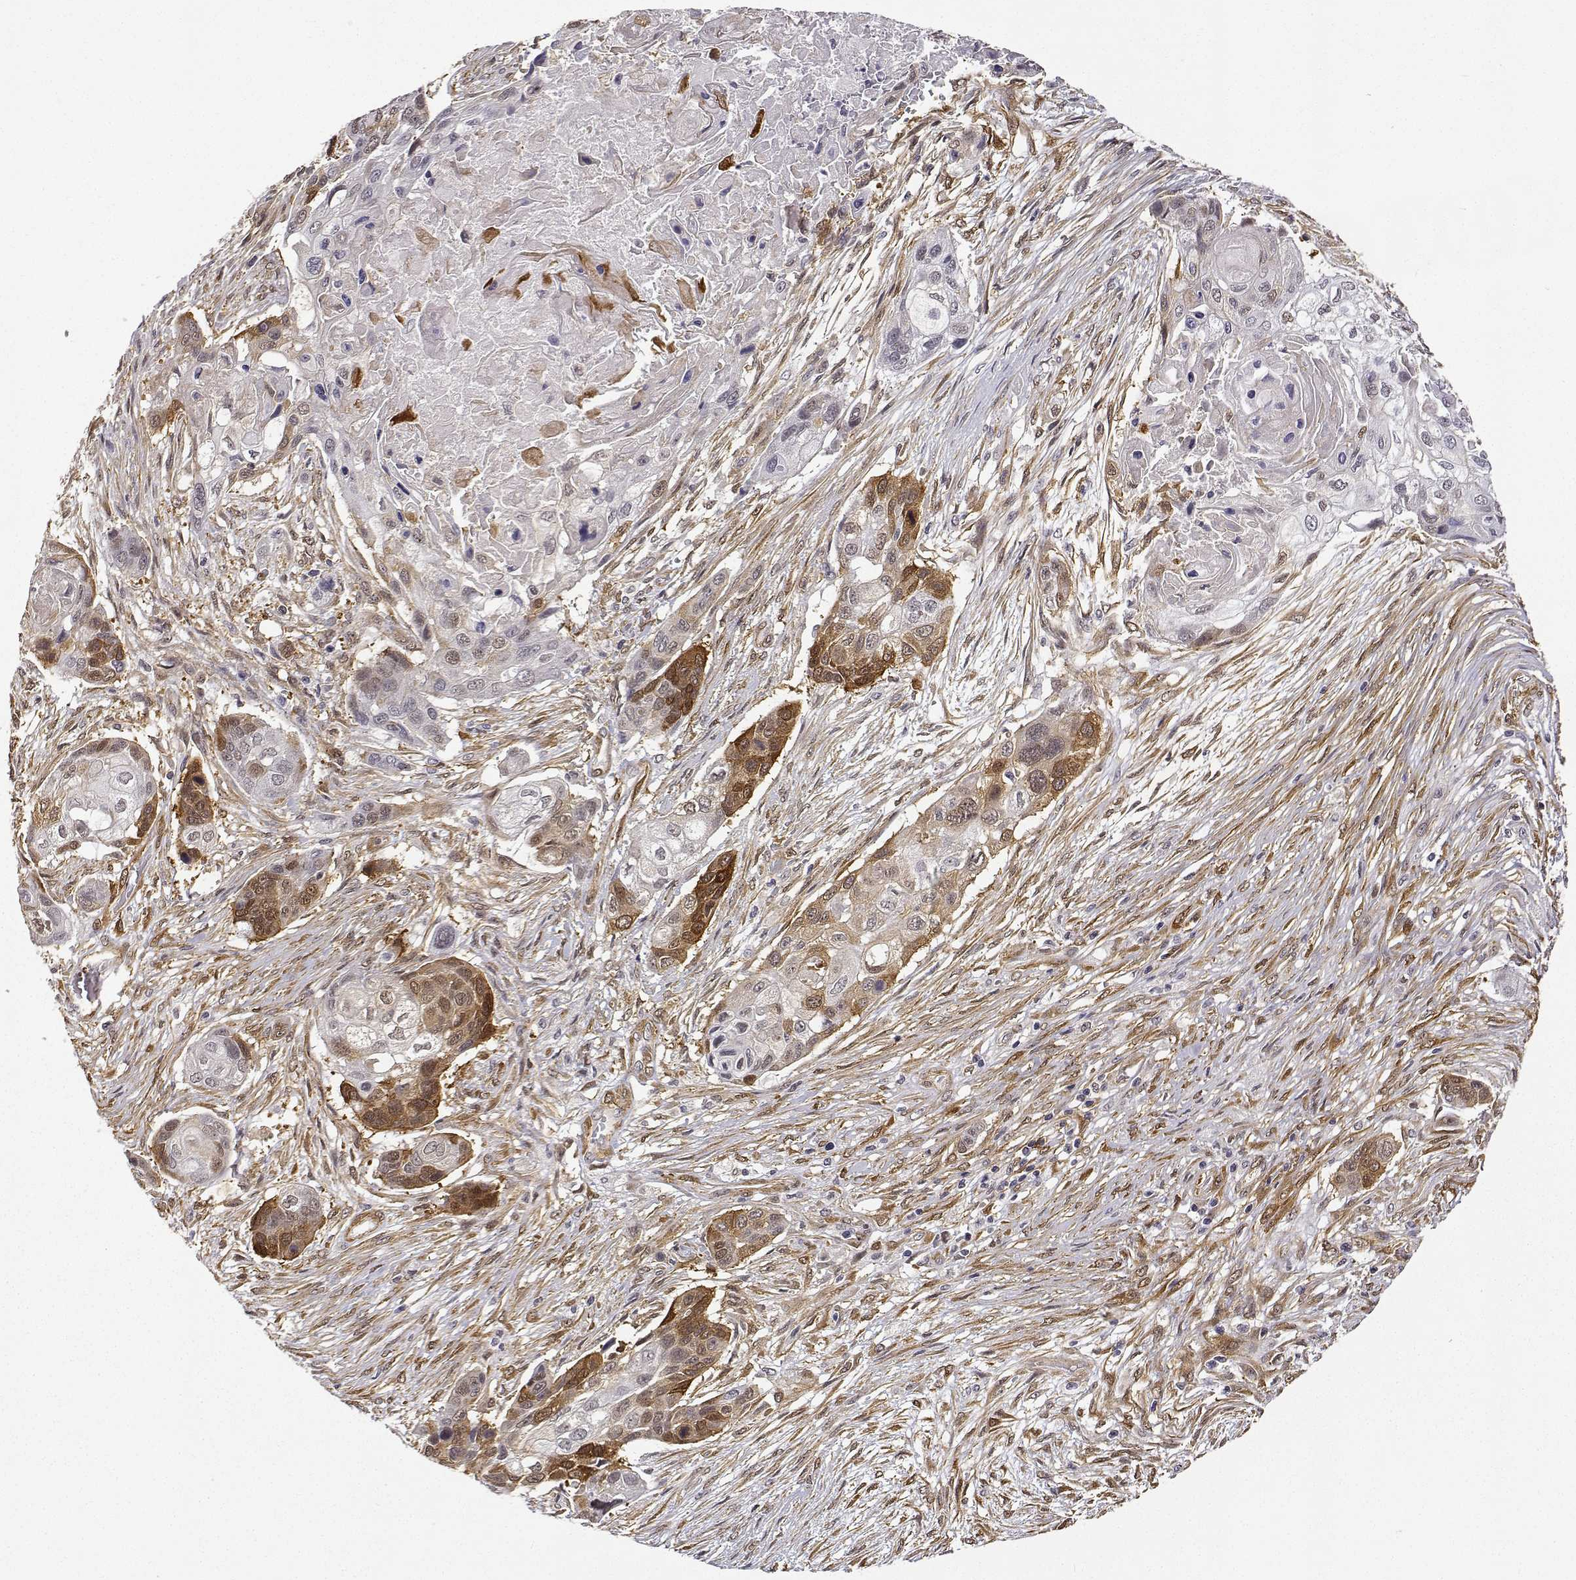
{"staining": {"intensity": "moderate", "quantity": "25%-75%", "location": "cytoplasmic/membranous"}, "tissue": "lung cancer", "cell_type": "Tumor cells", "image_type": "cancer", "snomed": [{"axis": "morphology", "description": "Squamous cell carcinoma, NOS"}, {"axis": "topography", "description": "Lung"}], "caption": "A histopathology image showing moderate cytoplasmic/membranous expression in approximately 25%-75% of tumor cells in squamous cell carcinoma (lung), as visualized by brown immunohistochemical staining.", "gene": "PHGDH", "patient": {"sex": "male", "age": 69}}